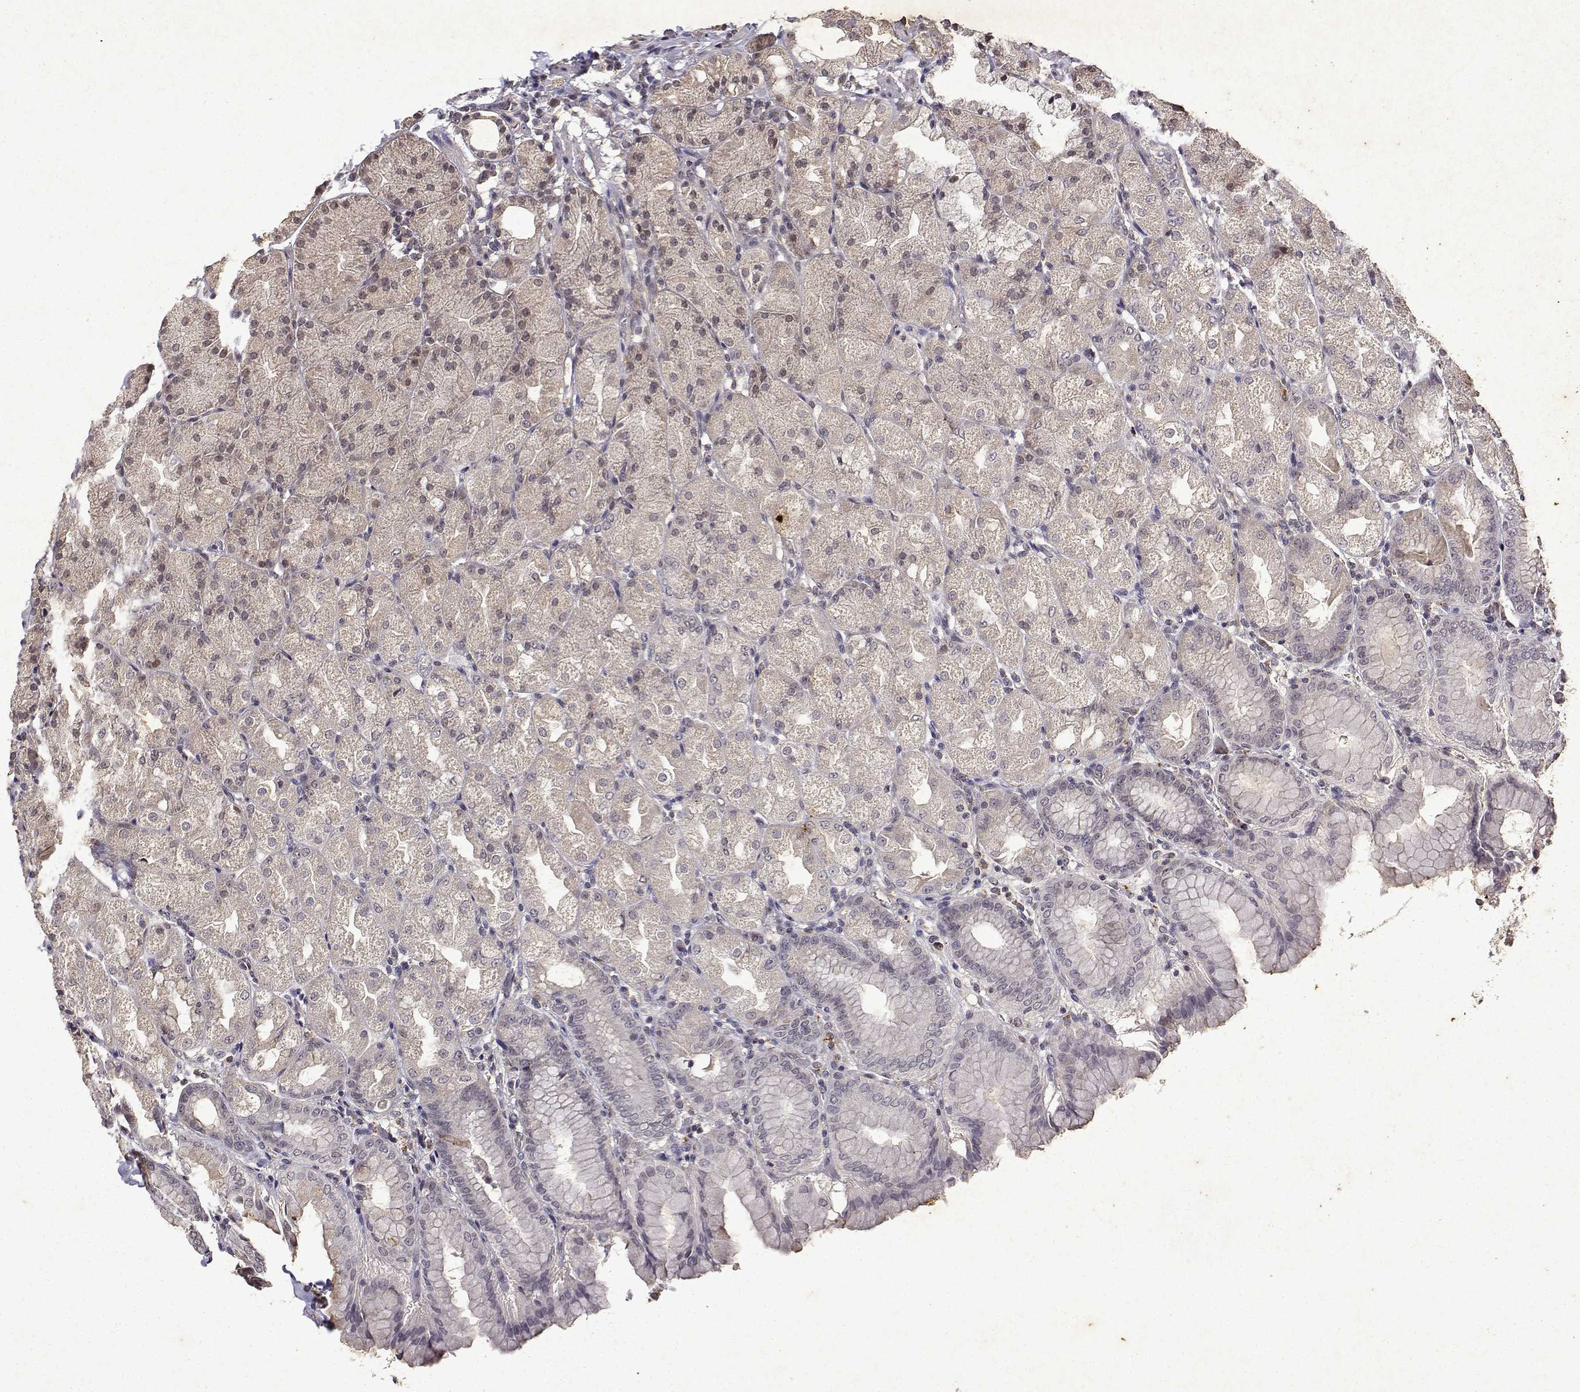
{"staining": {"intensity": "weak", "quantity": ">75%", "location": "cytoplasmic/membranous"}, "tissue": "stomach", "cell_type": "Glandular cells", "image_type": "normal", "snomed": [{"axis": "morphology", "description": "Normal tissue, NOS"}, {"axis": "topography", "description": "Stomach, upper"}, {"axis": "topography", "description": "Stomach"}, {"axis": "topography", "description": "Stomach, lower"}], "caption": "Protein expression by immunohistochemistry displays weak cytoplasmic/membranous staining in approximately >75% of glandular cells in benign stomach. The staining was performed using DAB (3,3'-diaminobenzidine), with brown indicating positive protein expression. Nuclei are stained blue with hematoxylin.", "gene": "BDNF", "patient": {"sex": "male", "age": 62}}